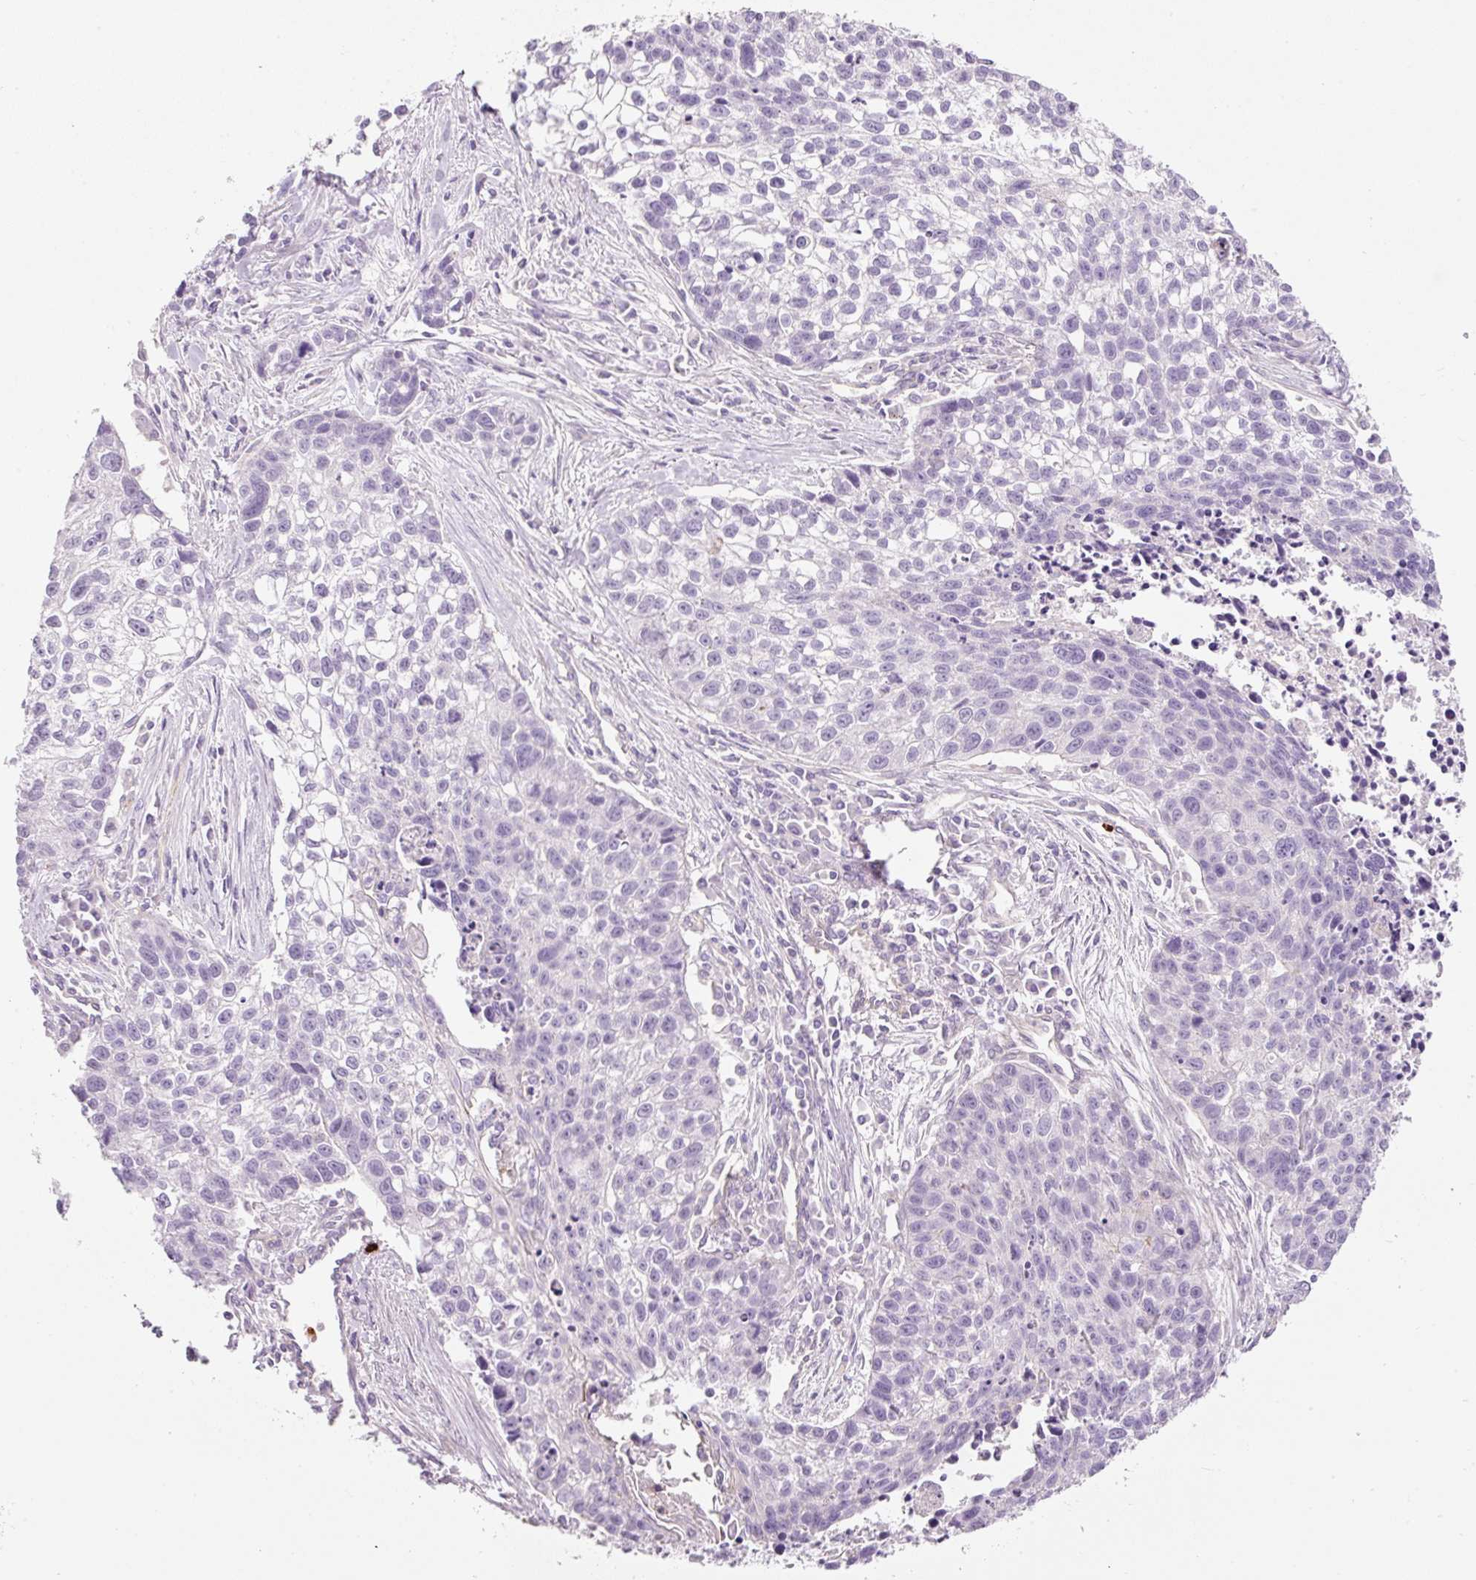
{"staining": {"intensity": "negative", "quantity": "none", "location": "none"}, "tissue": "lung cancer", "cell_type": "Tumor cells", "image_type": "cancer", "snomed": [{"axis": "morphology", "description": "Squamous cell carcinoma, NOS"}, {"axis": "topography", "description": "Lung"}], "caption": "This histopathology image is of lung cancer (squamous cell carcinoma) stained with immunohistochemistry (IHC) to label a protein in brown with the nuclei are counter-stained blue. There is no positivity in tumor cells.", "gene": "MAP3K3", "patient": {"sex": "male", "age": 74}}